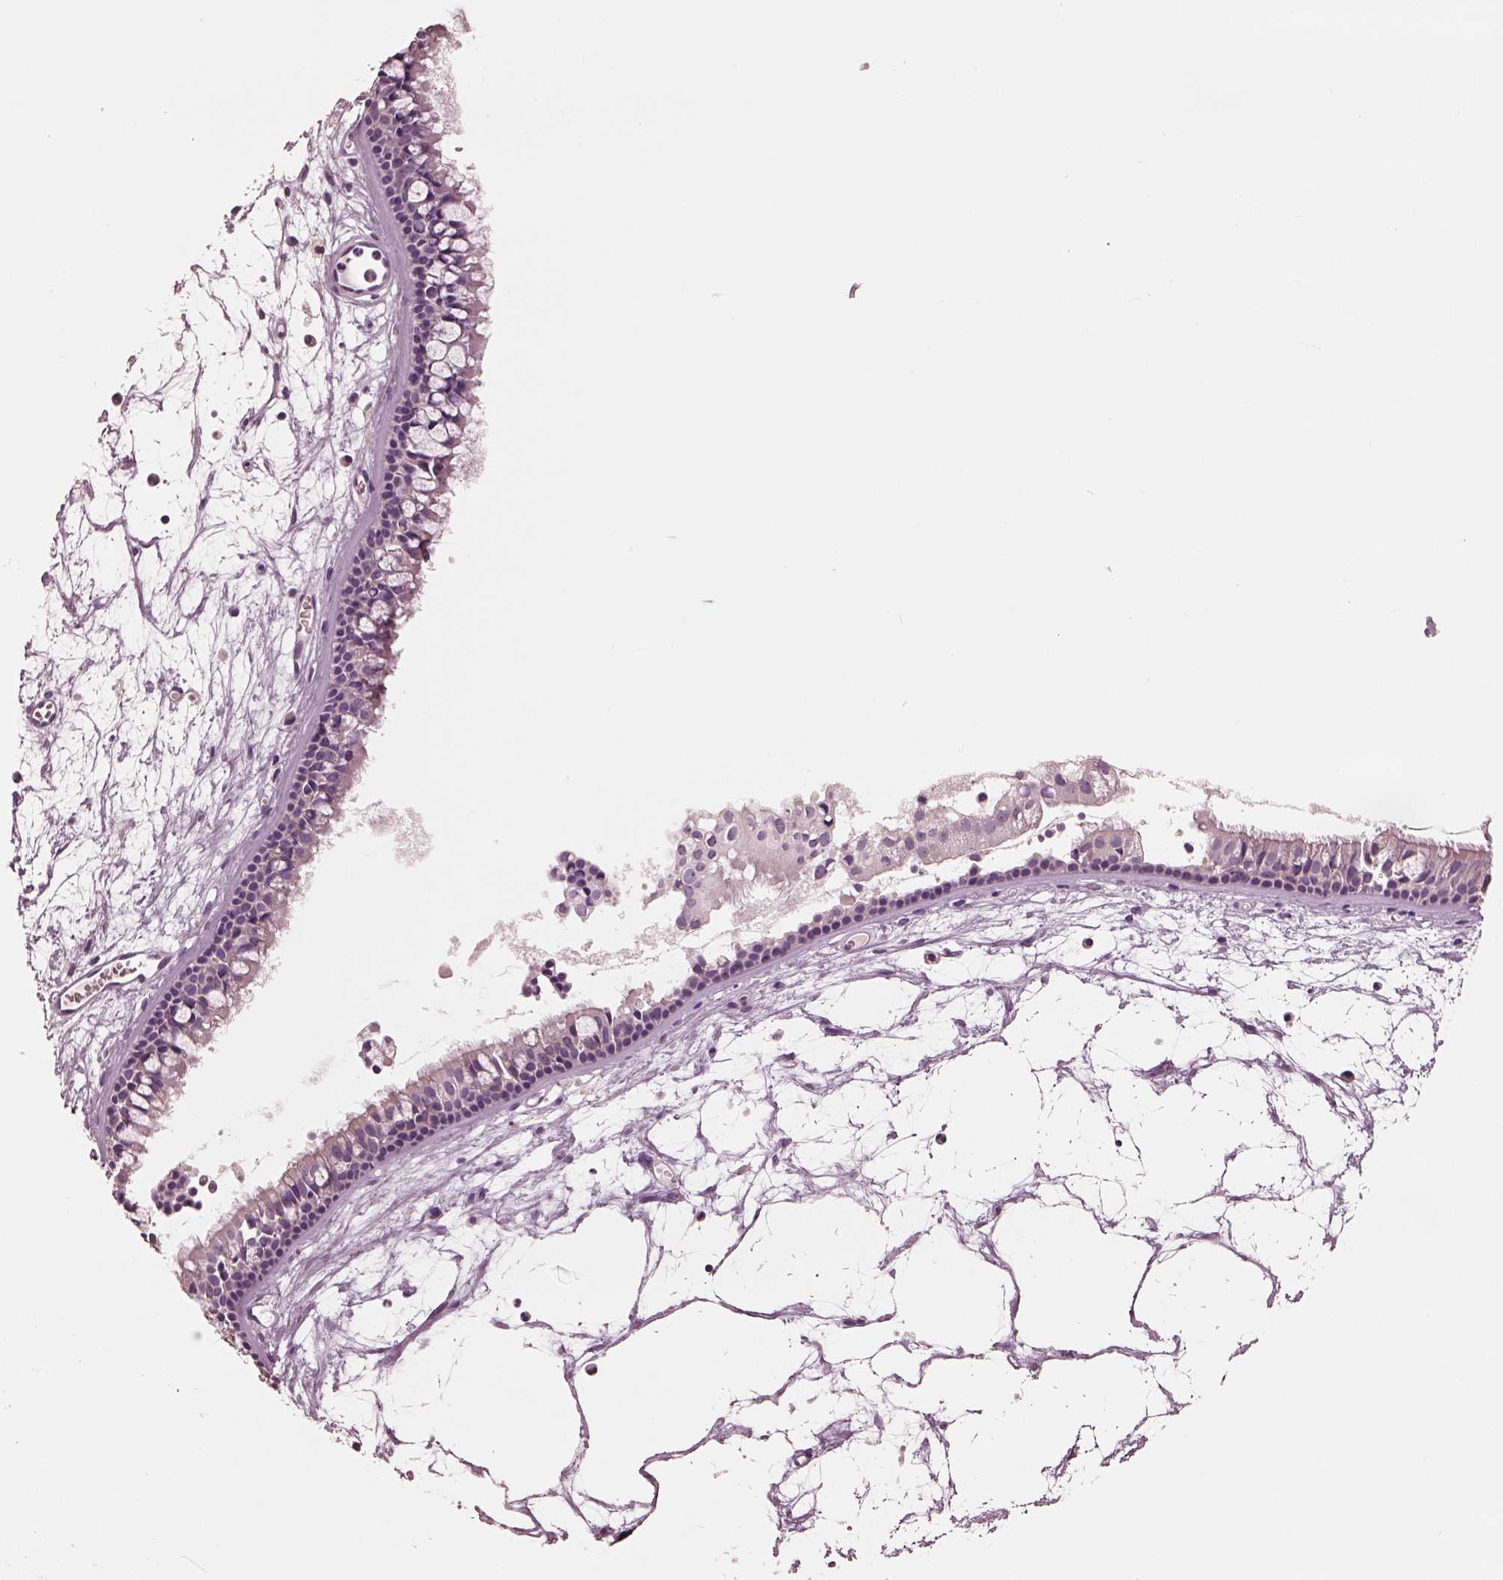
{"staining": {"intensity": "negative", "quantity": "none", "location": "none"}, "tissue": "nasopharynx", "cell_type": "Respiratory epithelial cells", "image_type": "normal", "snomed": [{"axis": "morphology", "description": "Normal tissue, NOS"}, {"axis": "topography", "description": "Nasopharynx"}], "caption": "This histopathology image is of unremarkable nasopharynx stained with IHC to label a protein in brown with the nuclei are counter-stained blue. There is no staining in respiratory epithelial cells.", "gene": "ELSPBP1", "patient": {"sex": "female", "age": 68}}